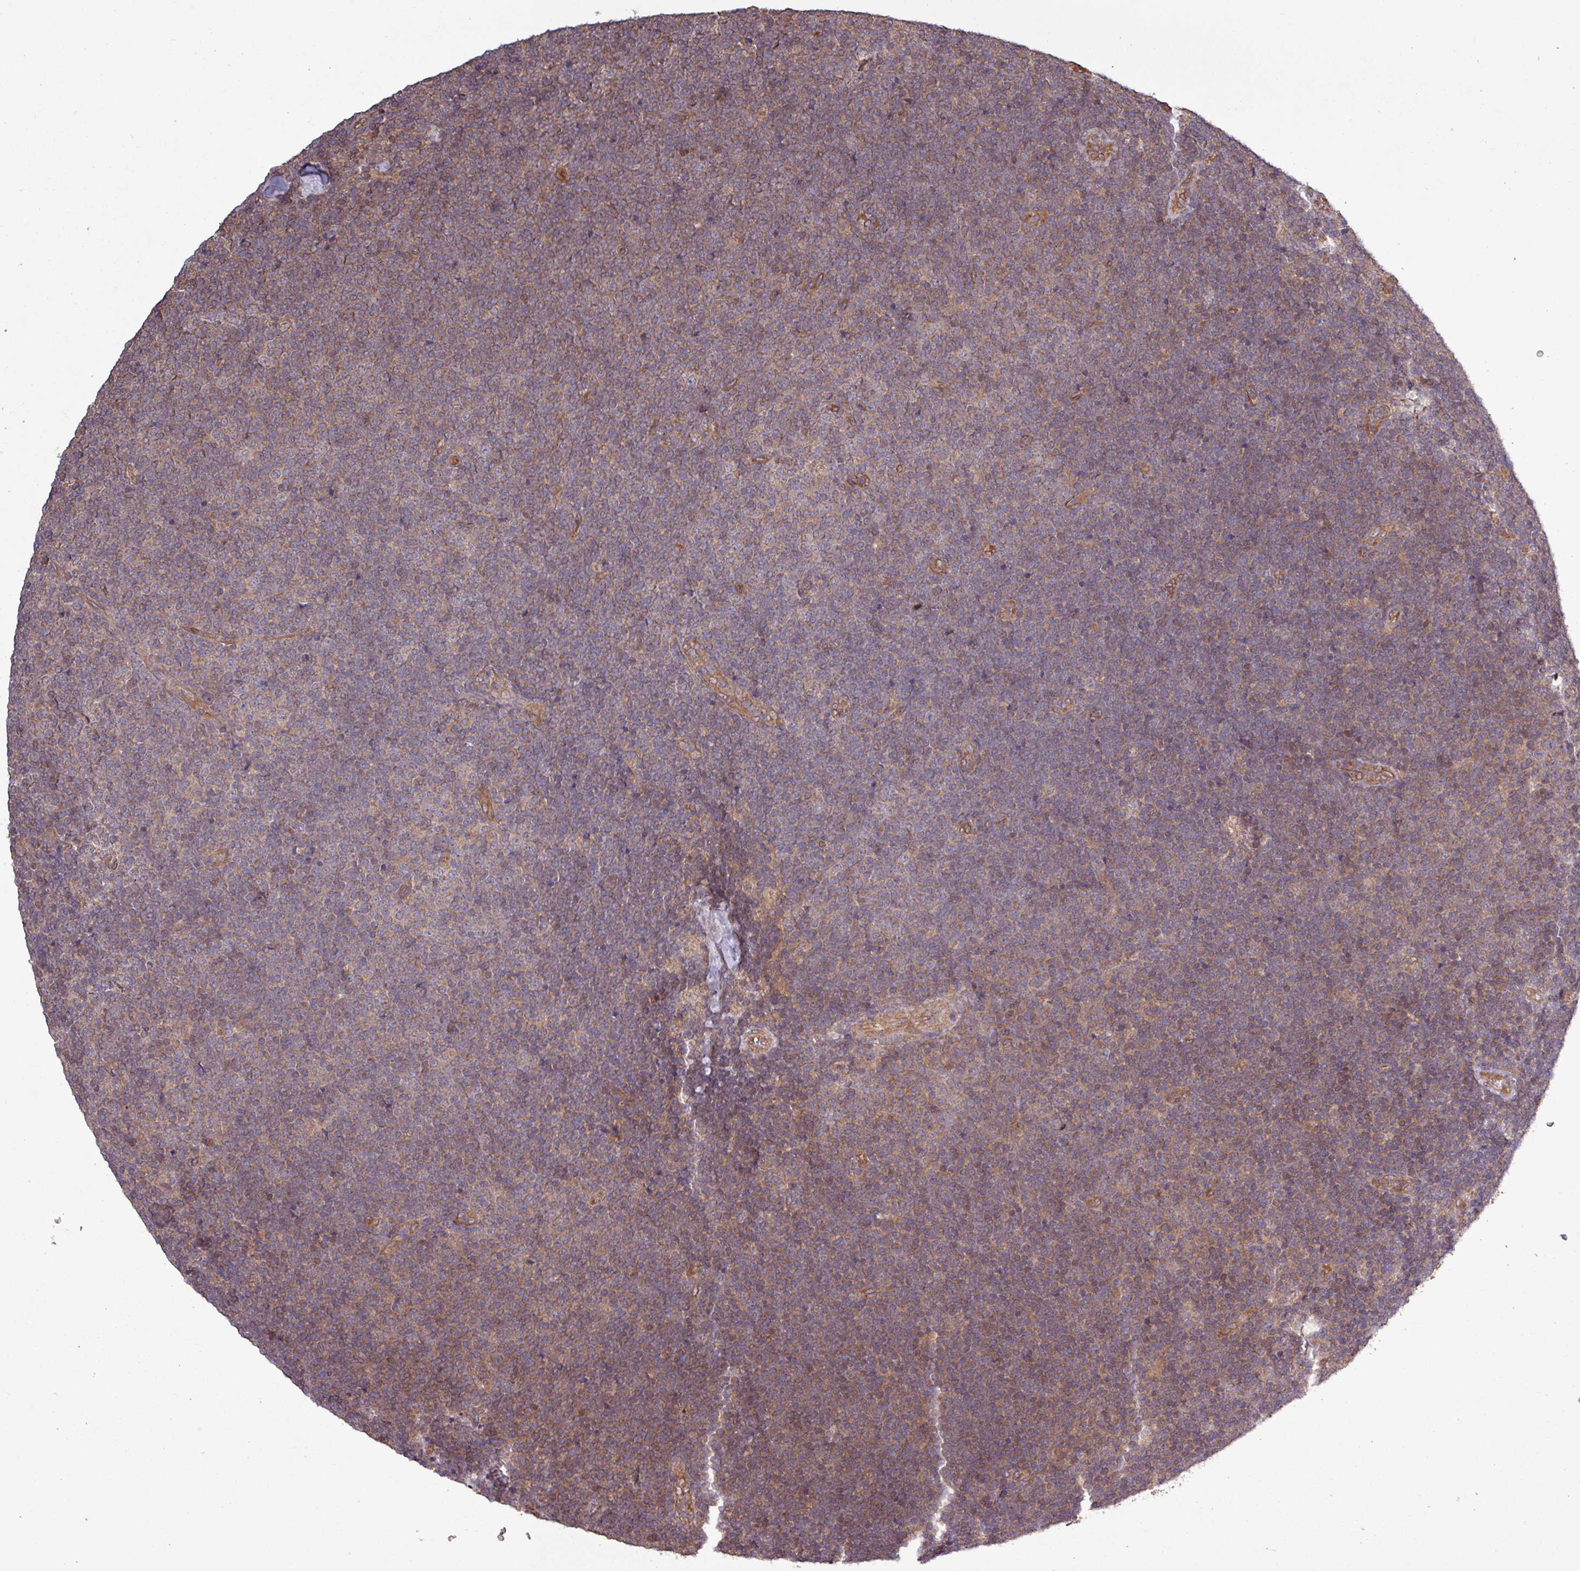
{"staining": {"intensity": "weak", "quantity": "25%-75%", "location": "cytoplasmic/membranous"}, "tissue": "lymphoma", "cell_type": "Tumor cells", "image_type": "cancer", "snomed": [{"axis": "morphology", "description": "Malignant lymphoma, non-Hodgkin's type, Low grade"}, {"axis": "topography", "description": "Lymph node"}], "caption": "IHC photomicrograph of human lymphoma stained for a protein (brown), which reveals low levels of weak cytoplasmic/membranous staining in about 25%-75% of tumor cells.", "gene": "TRABD2A", "patient": {"sex": "male", "age": 48}}